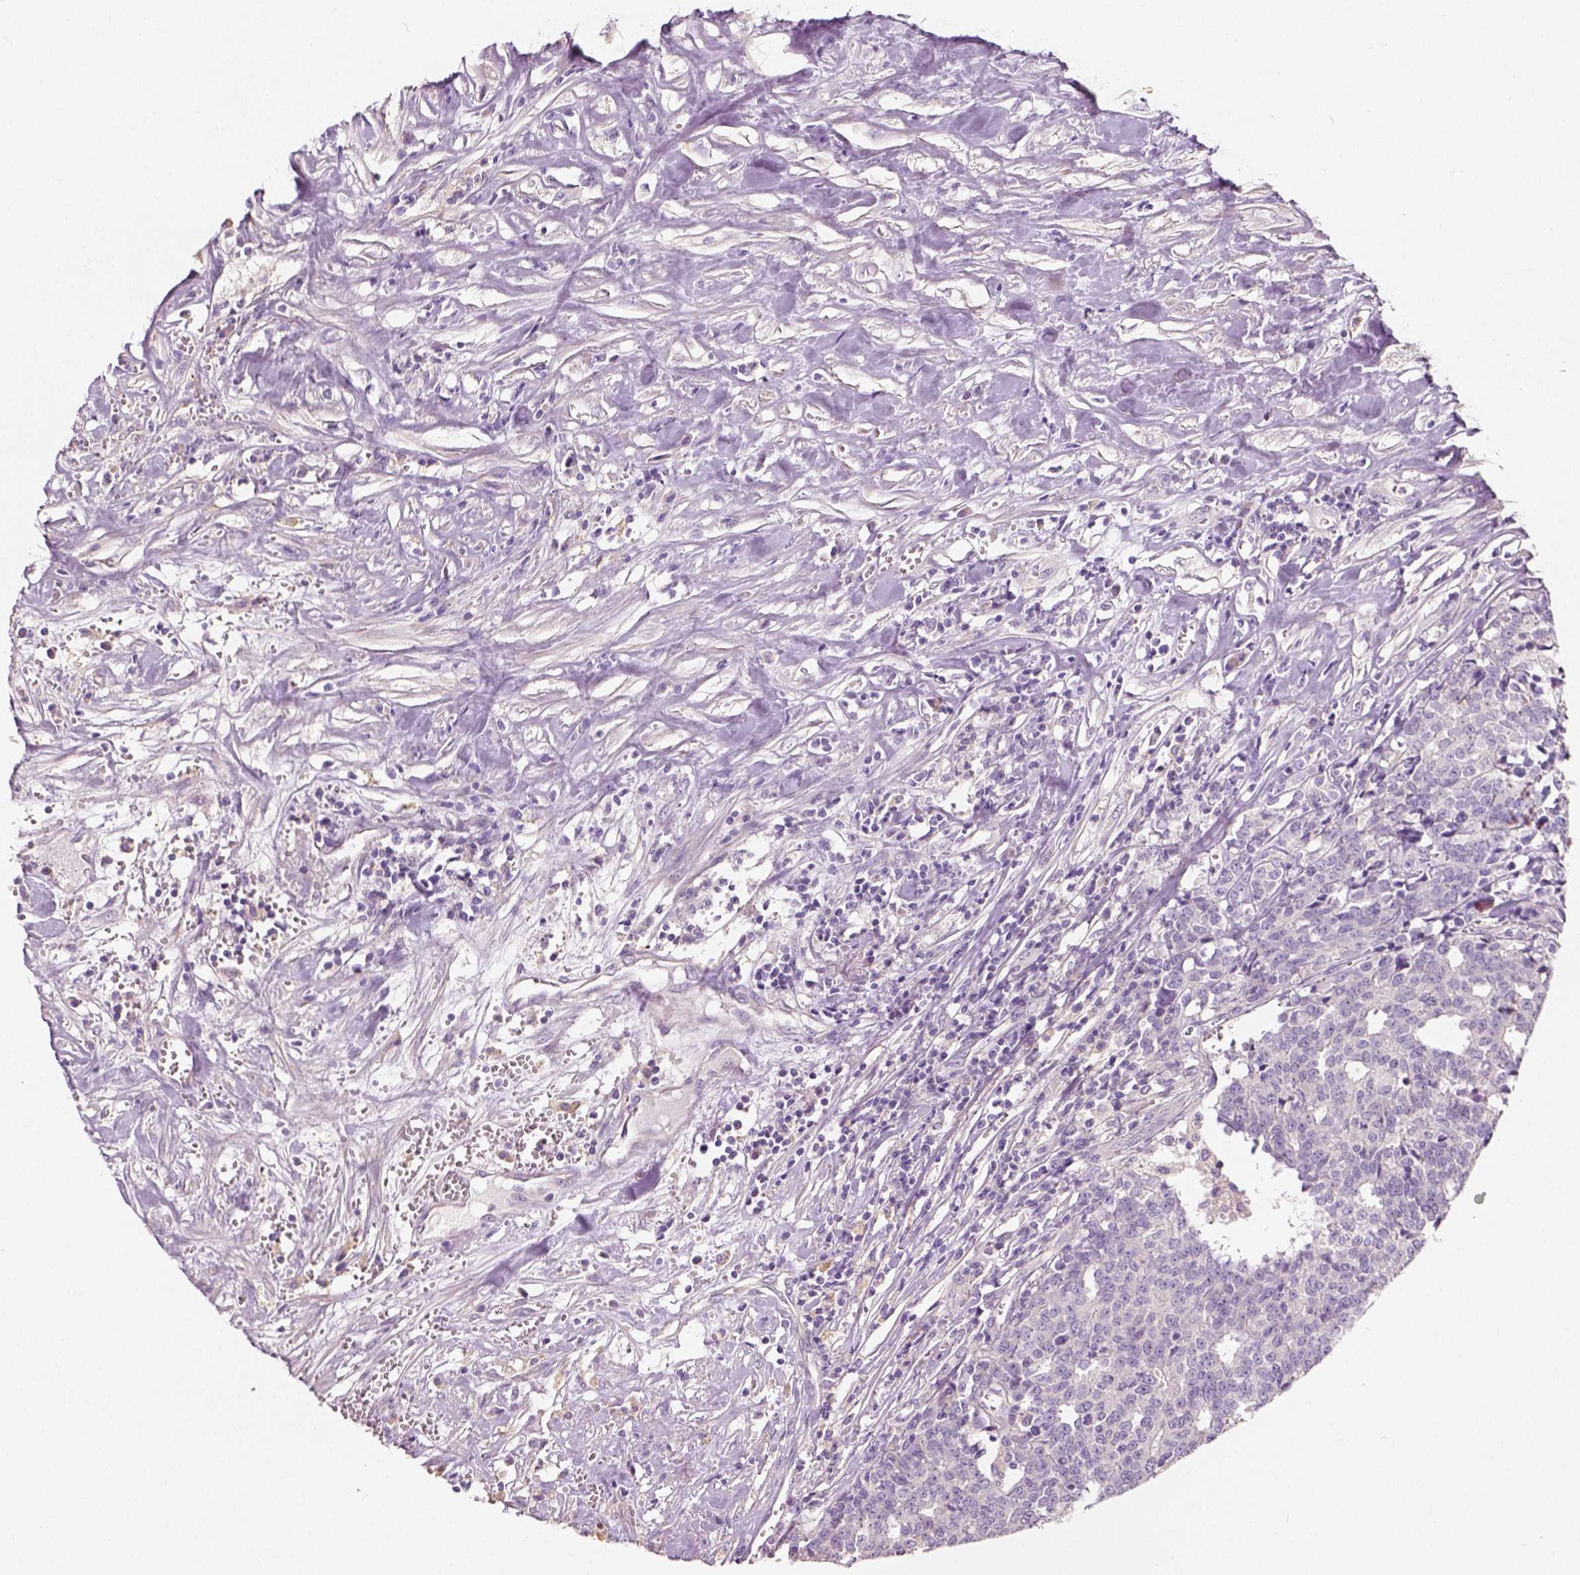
{"staining": {"intensity": "negative", "quantity": "none", "location": "none"}, "tissue": "prostate cancer", "cell_type": "Tumor cells", "image_type": "cancer", "snomed": [{"axis": "morphology", "description": "Adenocarcinoma, High grade"}, {"axis": "topography", "description": "Prostate and seminal vesicle, NOS"}], "caption": "A micrograph of human prostate cancer is negative for staining in tumor cells.", "gene": "DHCR24", "patient": {"sex": "male", "age": 60}}